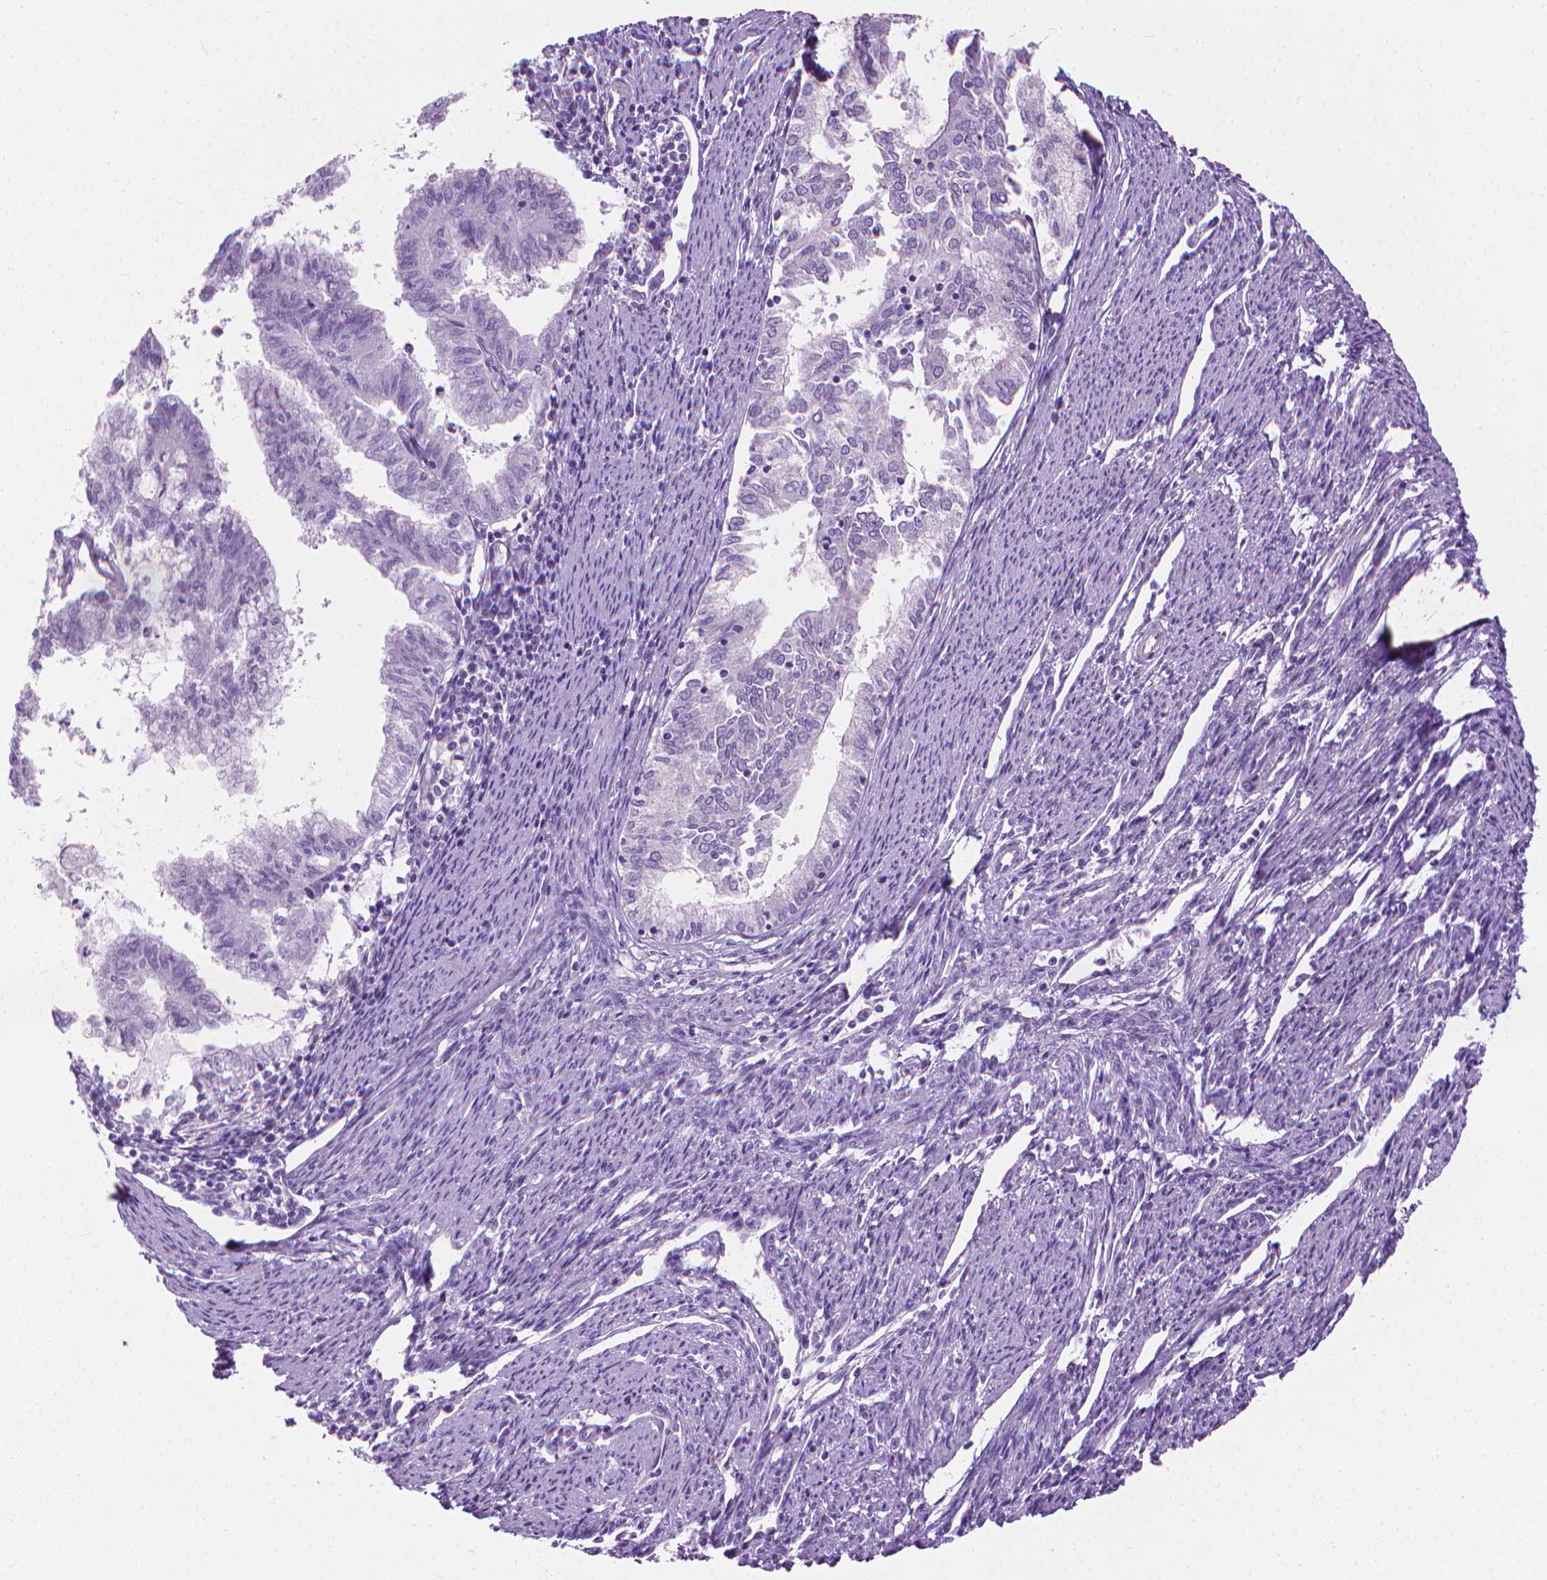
{"staining": {"intensity": "negative", "quantity": "none", "location": "none"}, "tissue": "endometrial cancer", "cell_type": "Tumor cells", "image_type": "cancer", "snomed": [{"axis": "morphology", "description": "Adenocarcinoma, NOS"}, {"axis": "topography", "description": "Endometrium"}], "caption": "This histopathology image is of endometrial cancer (adenocarcinoma) stained with IHC to label a protein in brown with the nuclei are counter-stained blue. There is no positivity in tumor cells.", "gene": "KRT73", "patient": {"sex": "female", "age": 79}}